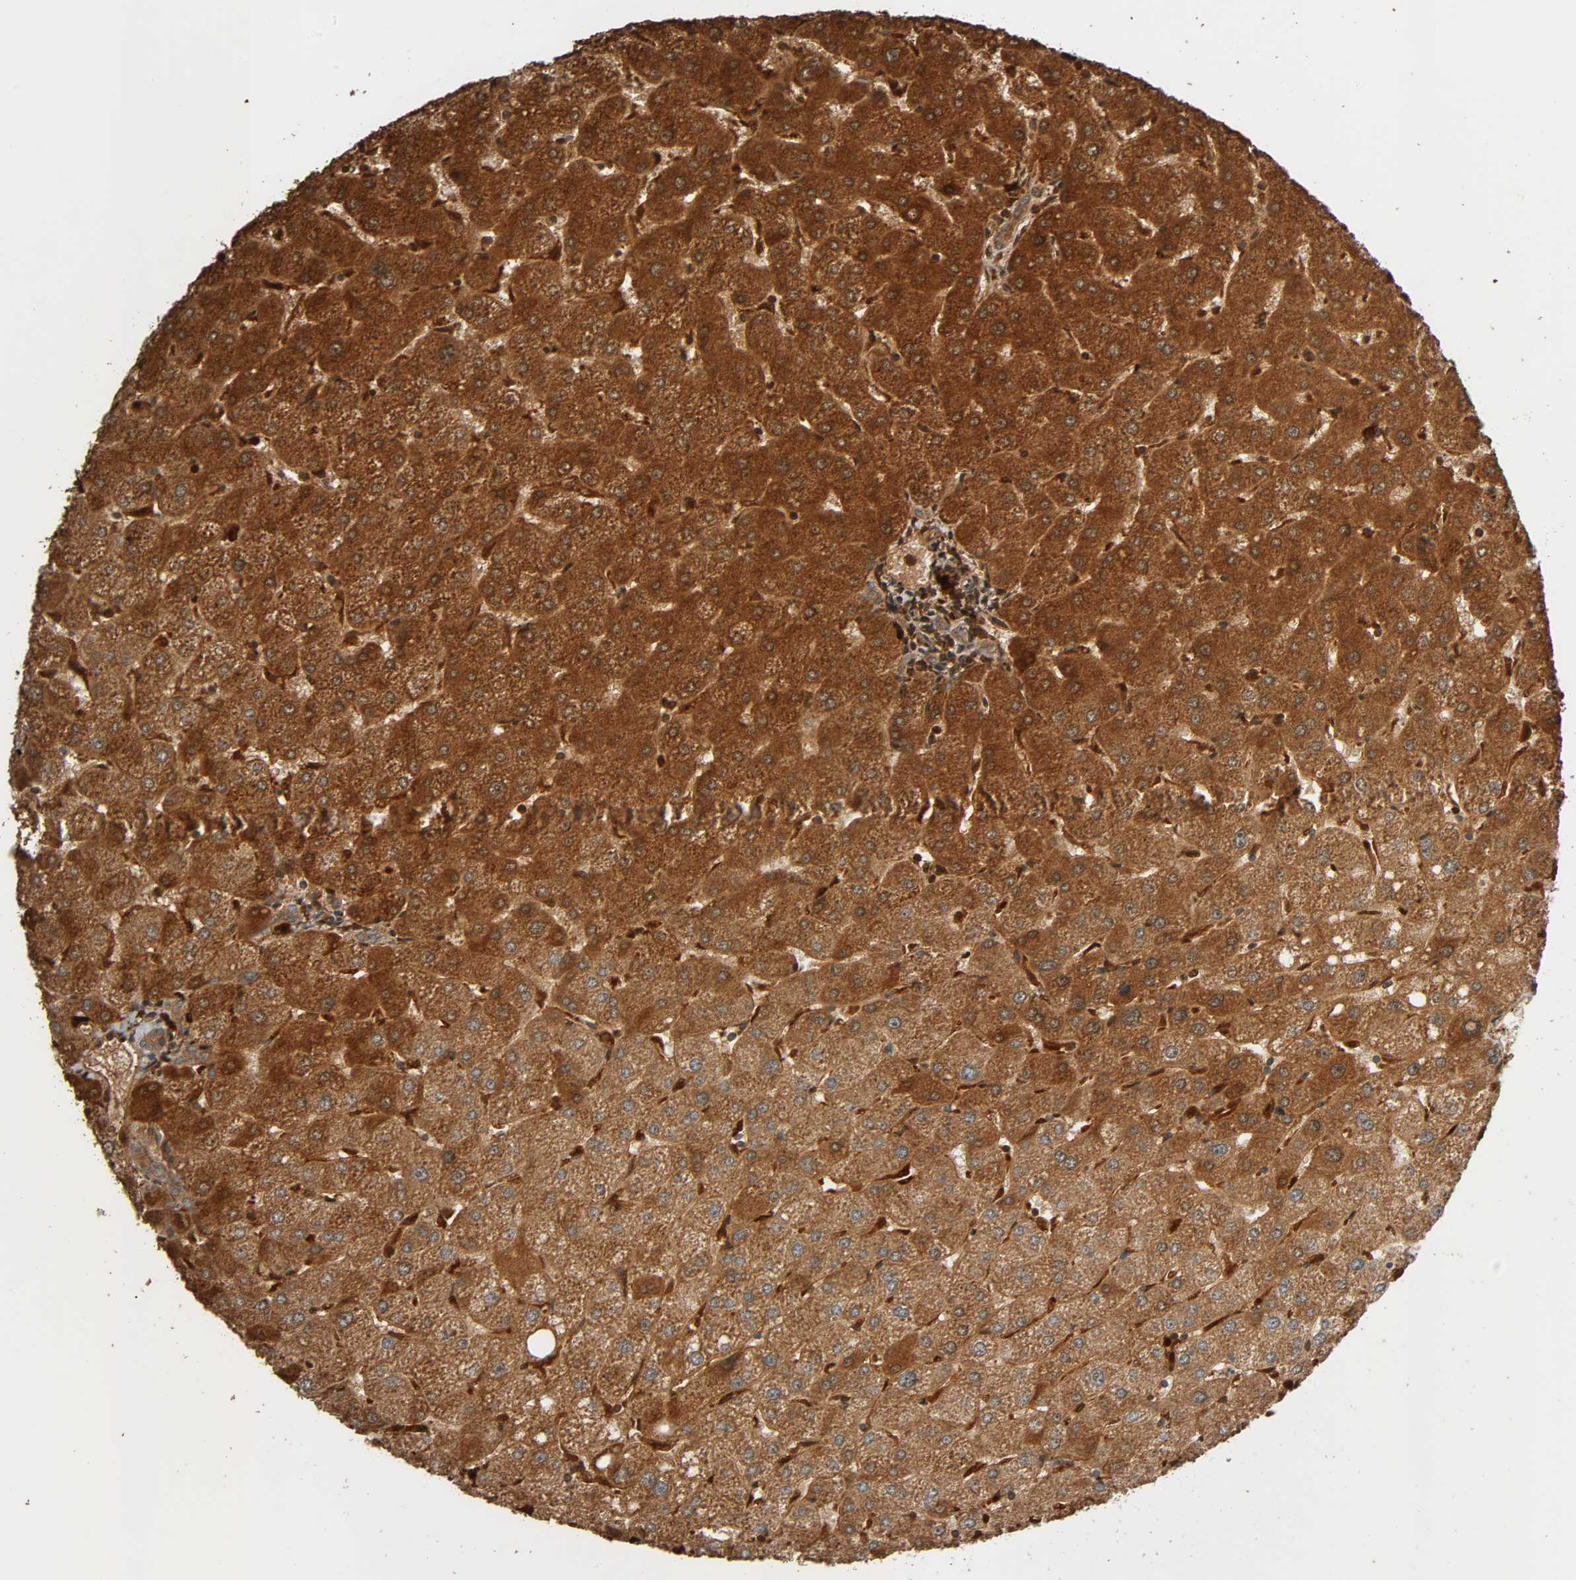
{"staining": {"intensity": "moderate", "quantity": ">75%", "location": "cytoplasmic/membranous"}, "tissue": "liver", "cell_type": "Cholangiocytes", "image_type": "normal", "snomed": [{"axis": "morphology", "description": "Normal tissue, NOS"}, {"axis": "topography", "description": "Liver"}], "caption": "Brown immunohistochemical staining in benign liver exhibits moderate cytoplasmic/membranous staining in approximately >75% of cholangiocytes.", "gene": "MAP3K8", "patient": {"sex": "male", "age": 67}}